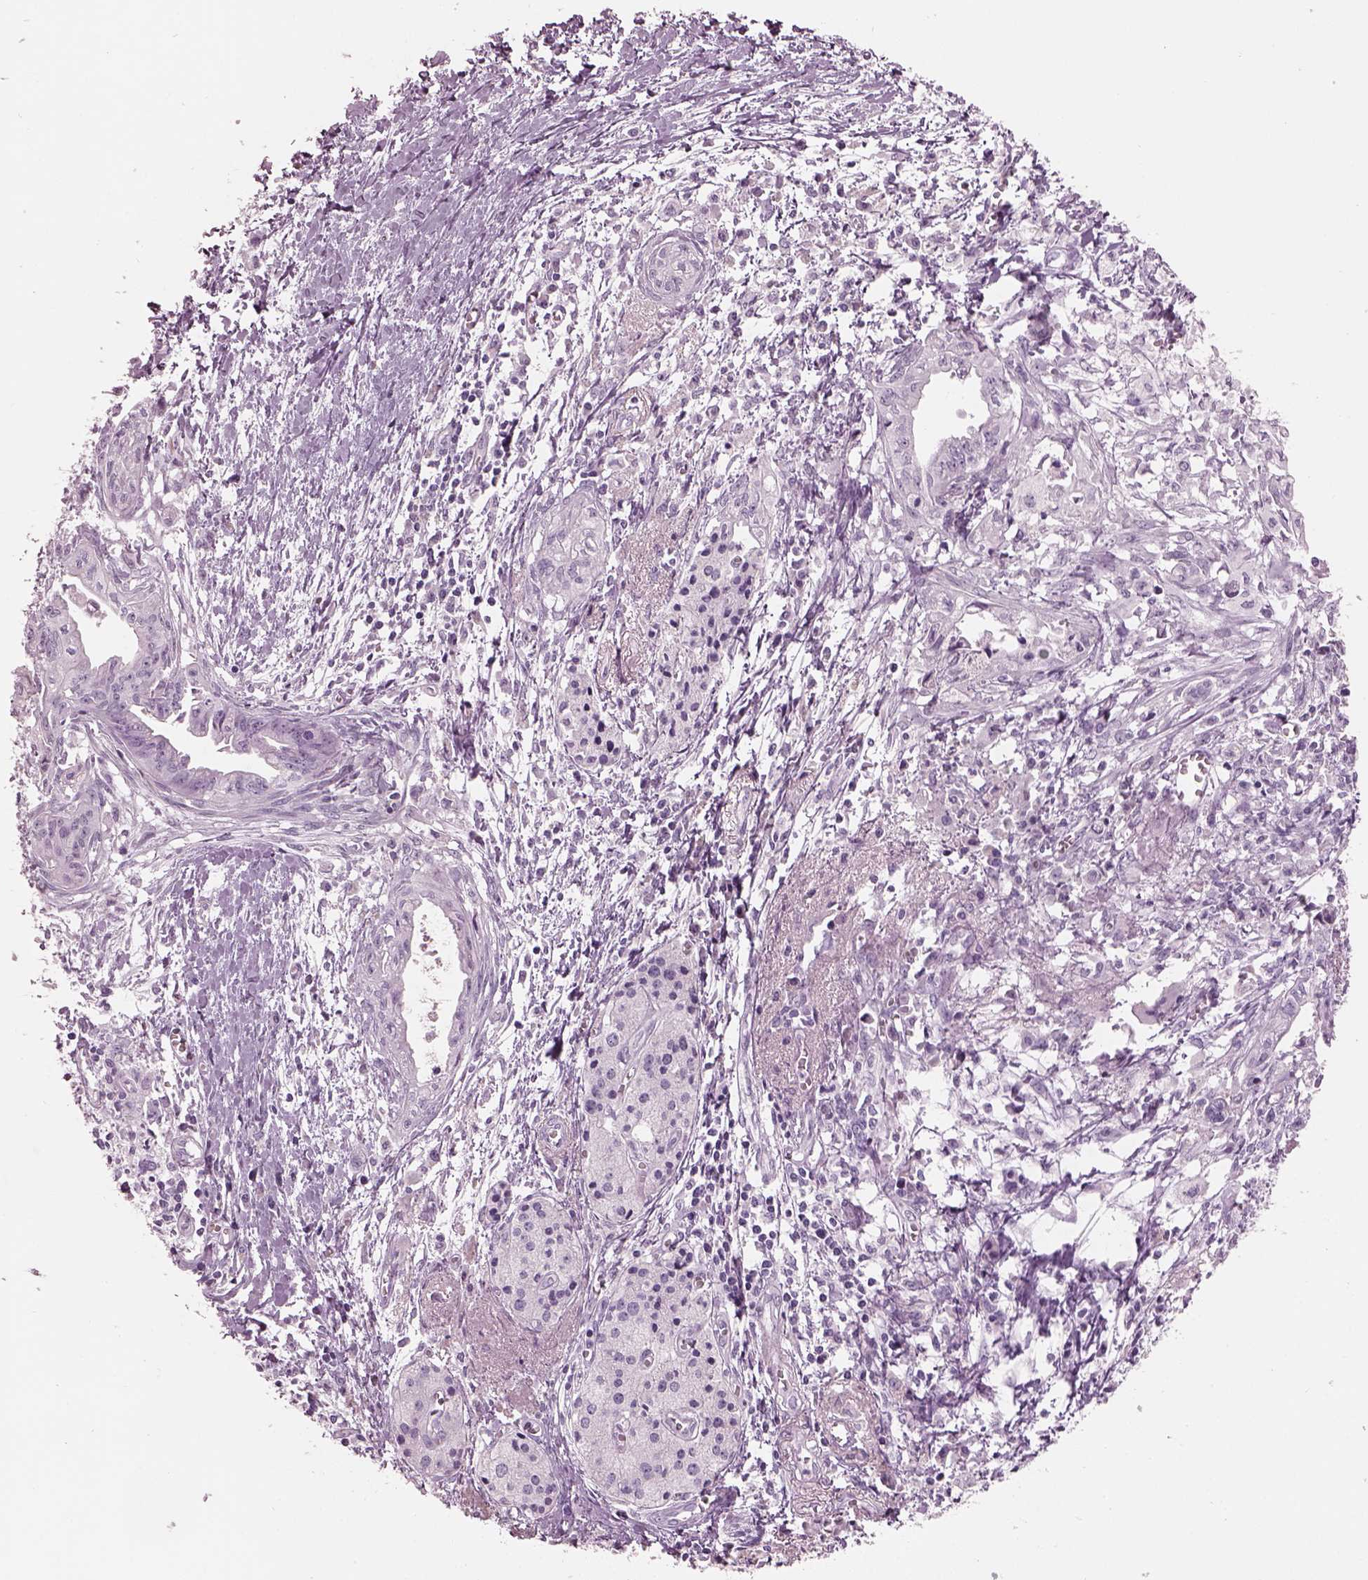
{"staining": {"intensity": "negative", "quantity": "none", "location": "none"}, "tissue": "pancreatic cancer", "cell_type": "Tumor cells", "image_type": "cancer", "snomed": [{"axis": "morphology", "description": "Adenocarcinoma, NOS"}, {"axis": "topography", "description": "Pancreas"}], "caption": "The IHC micrograph has no significant positivity in tumor cells of adenocarcinoma (pancreatic) tissue.", "gene": "PACRG", "patient": {"sex": "female", "age": 61}}